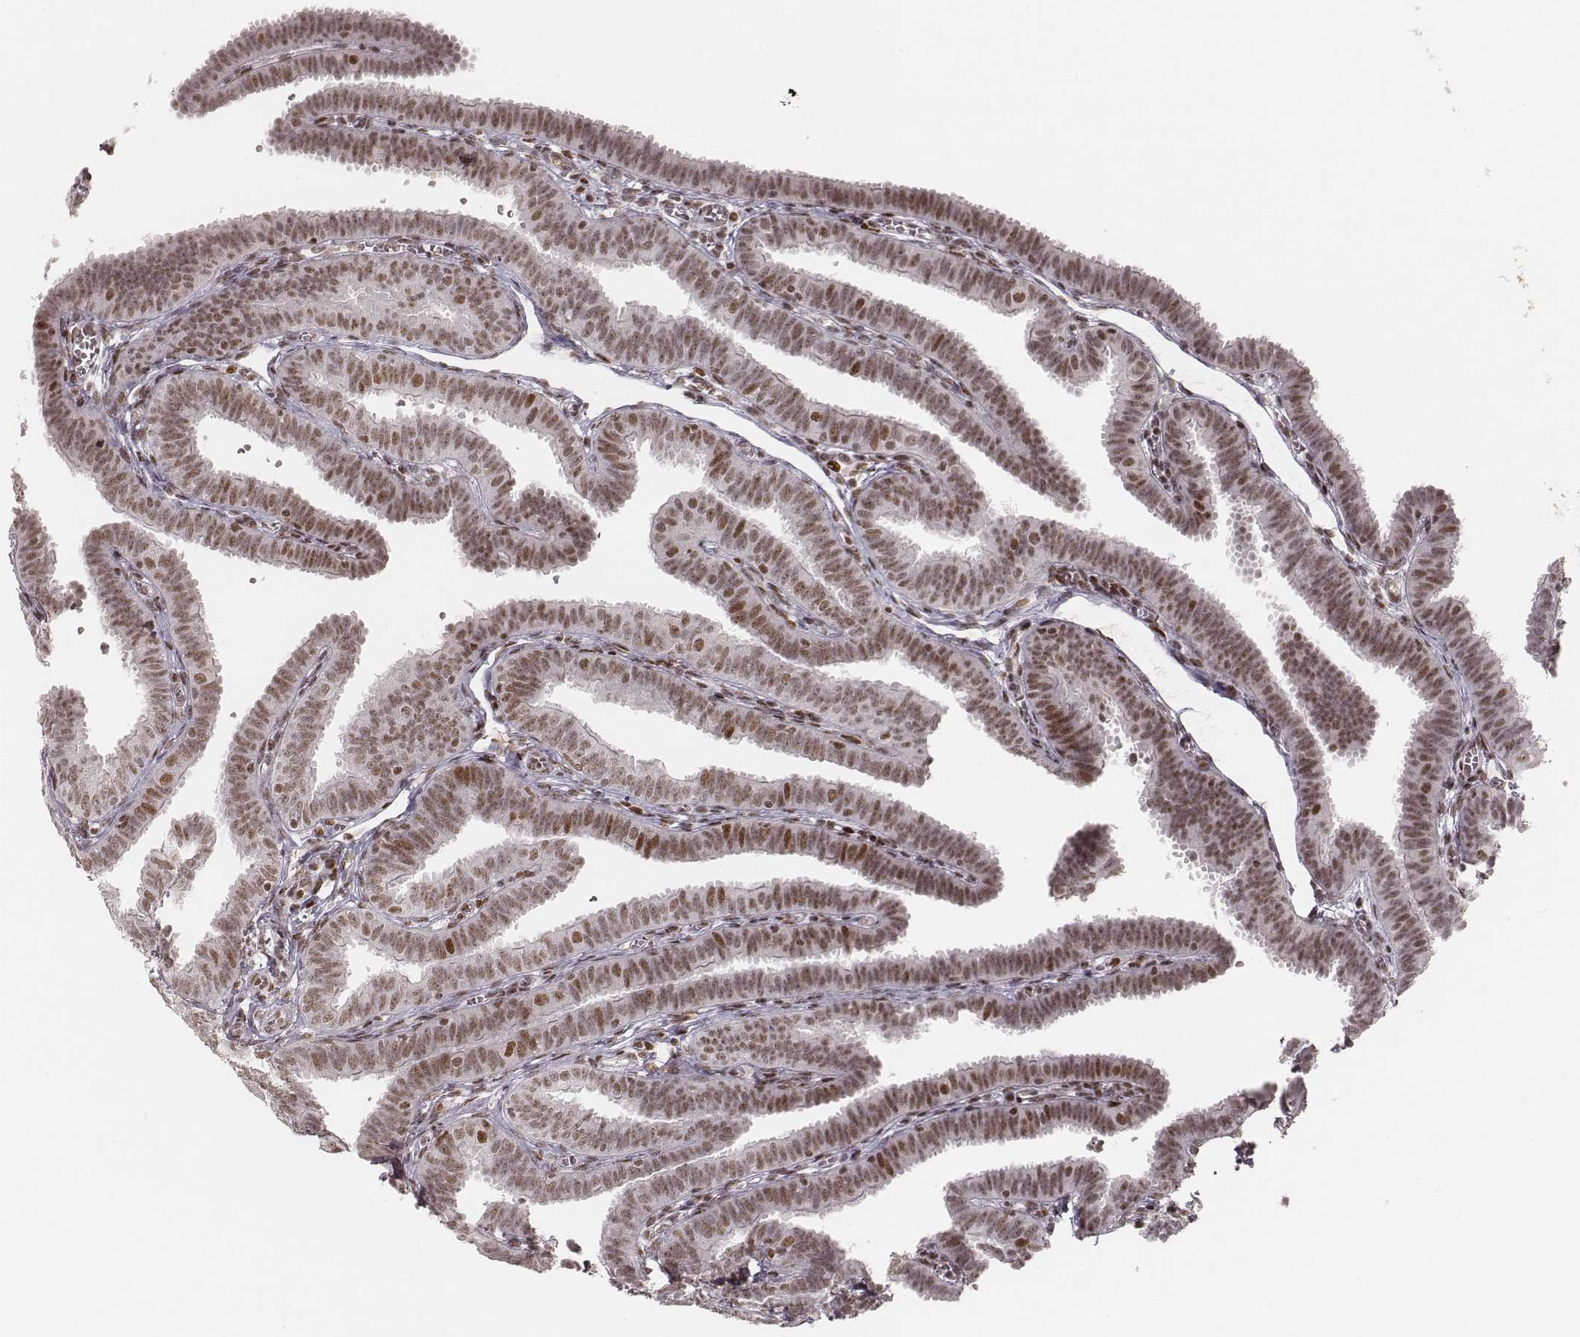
{"staining": {"intensity": "moderate", "quantity": ">75%", "location": "nuclear"}, "tissue": "fallopian tube", "cell_type": "Glandular cells", "image_type": "normal", "snomed": [{"axis": "morphology", "description": "Normal tissue, NOS"}, {"axis": "topography", "description": "Fallopian tube"}], "caption": "Immunohistochemistry (DAB) staining of benign human fallopian tube shows moderate nuclear protein expression in about >75% of glandular cells. The staining was performed using DAB to visualize the protein expression in brown, while the nuclei were stained in blue with hematoxylin (Magnification: 20x).", "gene": "HNRNPC", "patient": {"sex": "female", "age": 25}}